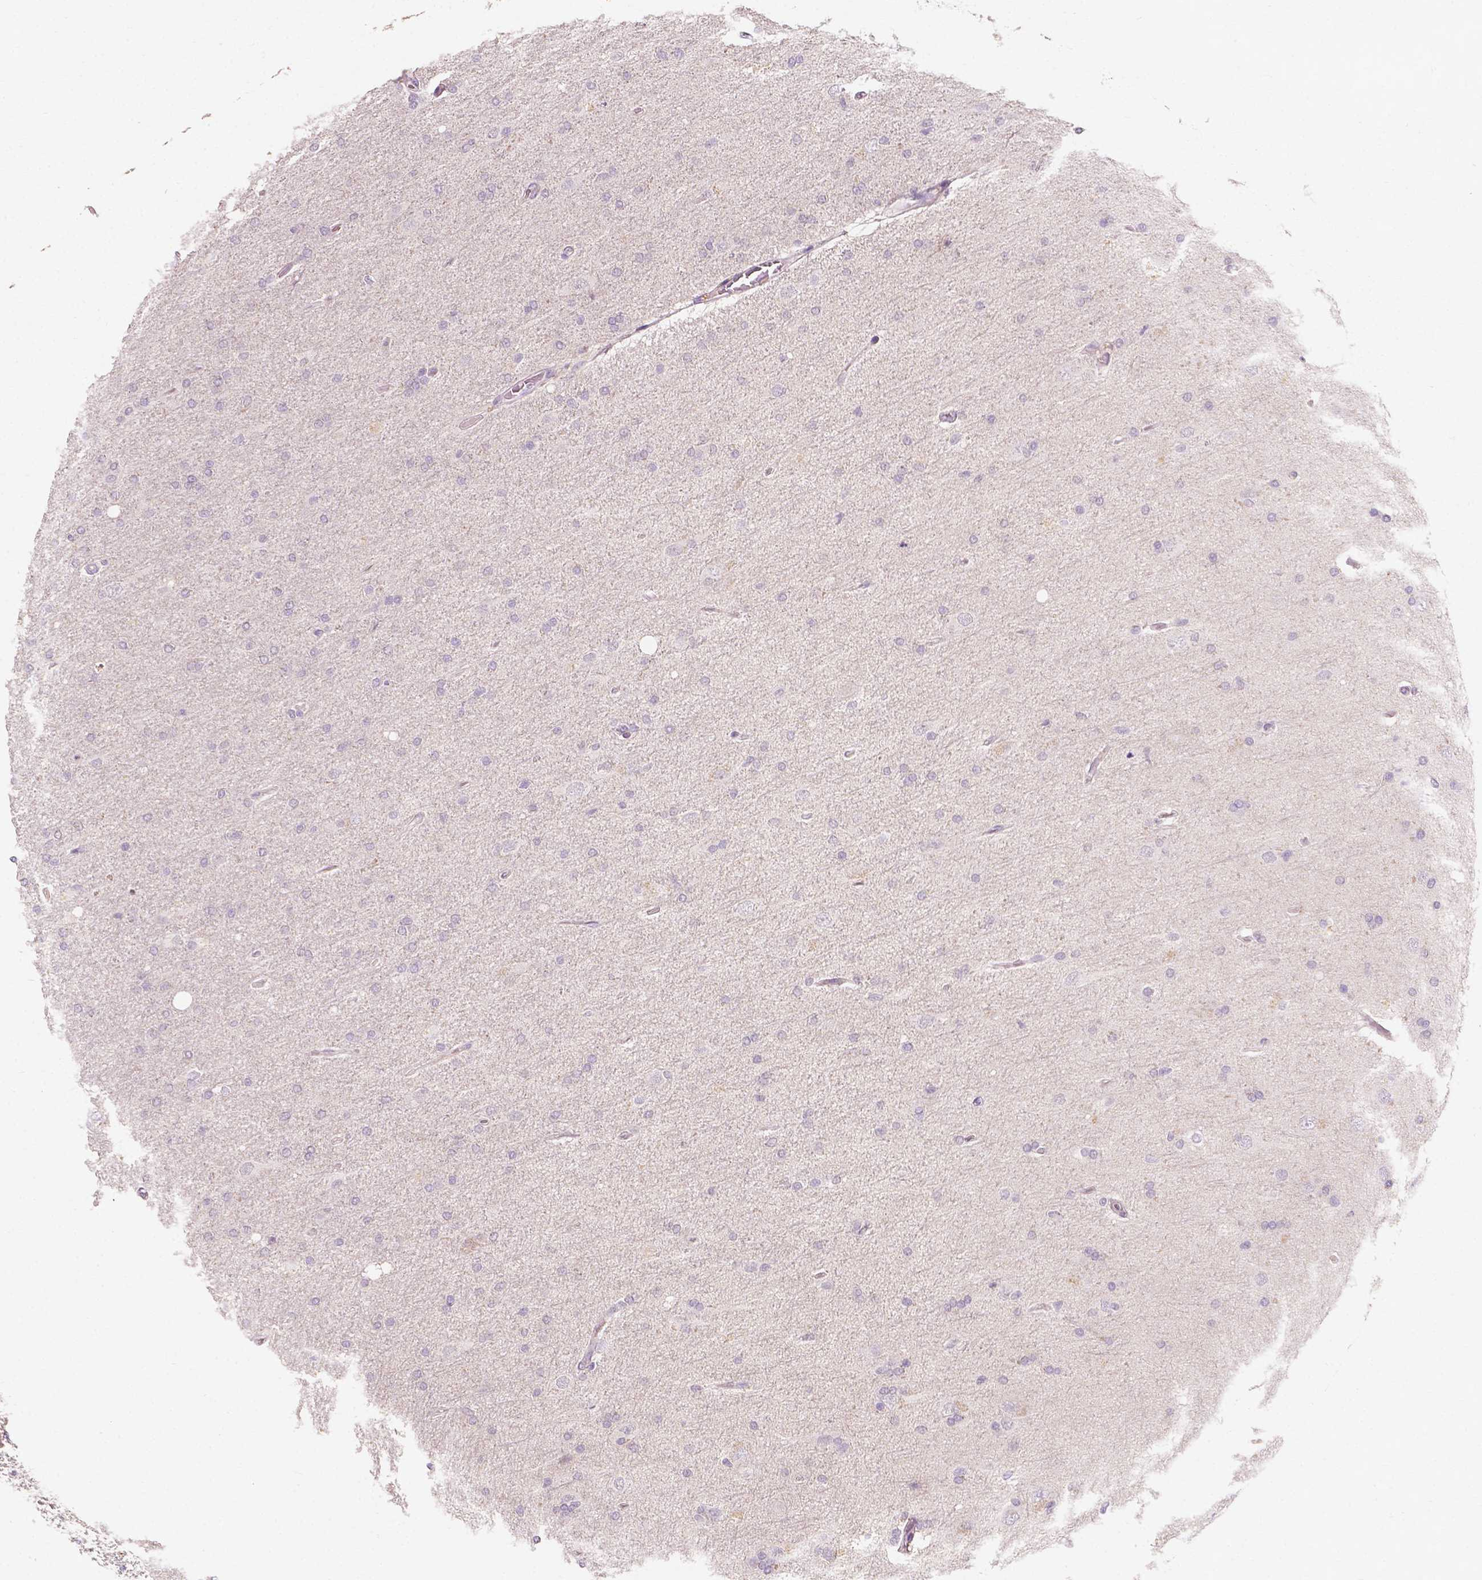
{"staining": {"intensity": "negative", "quantity": "none", "location": "none"}, "tissue": "glioma", "cell_type": "Tumor cells", "image_type": "cancer", "snomed": [{"axis": "morphology", "description": "Glioma, malignant, High grade"}, {"axis": "topography", "description": "Cerebral cortex"}], "caption": "Immunohistochemistry (IHC) photomicrograph of malignant high-grade glioma stained for a protein (brown), which reveals no expression in tumor cells. (Brightfield microscopy of DAB IHC at high magnification).", "gene": "SIRT2", "patient": {"sex": "male", "age": 70}}